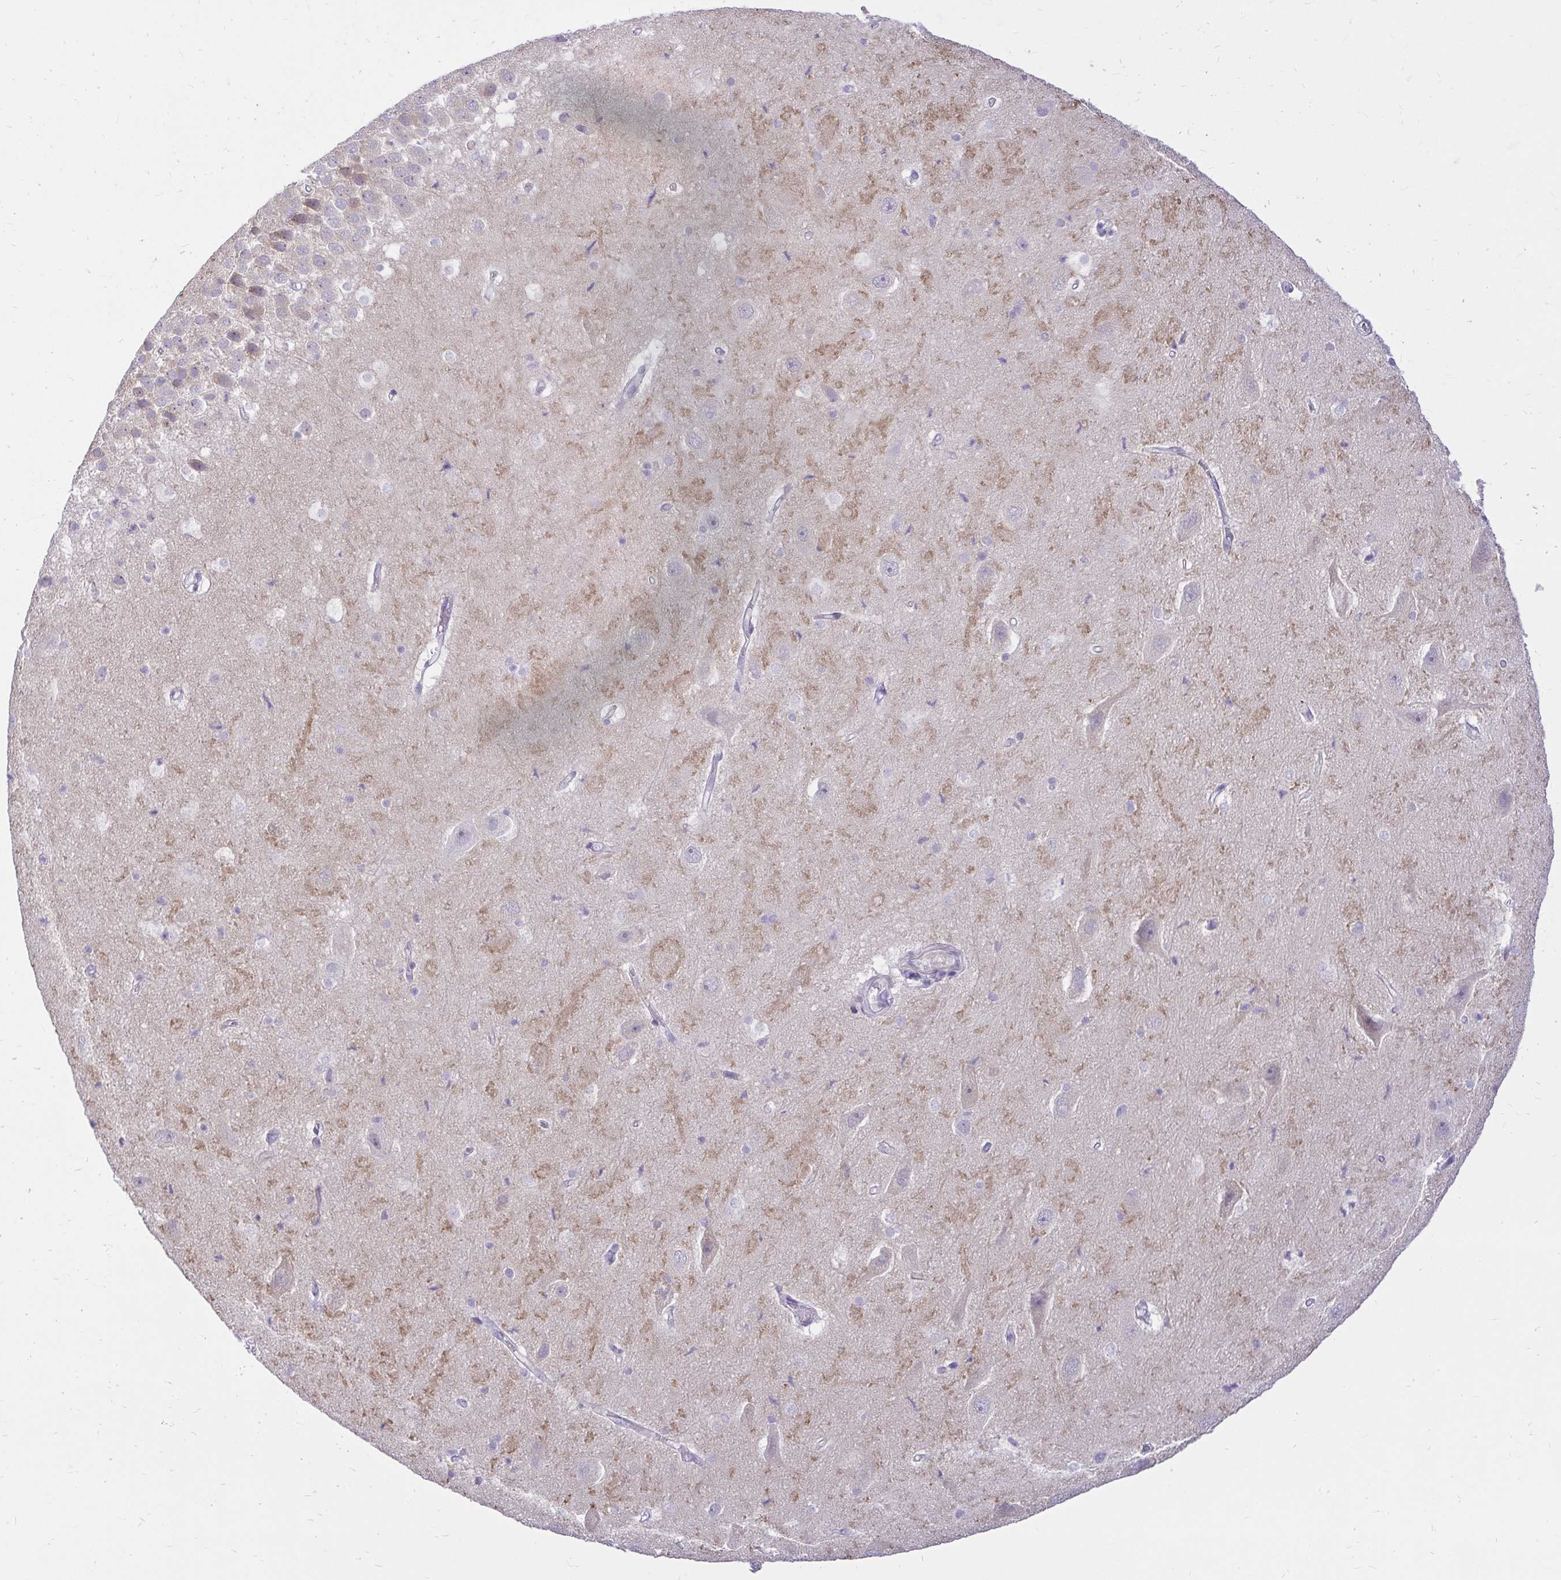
{"staining": {"intensity": "negative", "quantity": "none", "location": "none"}, "tissue": "hippocampus", "cell_type": "Glial cells", "image_type": "normal", "snomed": [{"axis": "morphology", "description": "Normal tissue, NOS"}, {"axis": "topography", "description": "Hippocampus"}], "caption": "Human hippocampus stained for a protein using IHC reveals no positivity in glial cells.", "gene": "PKN3", "patient": {"sex": "male", "age": 26}}